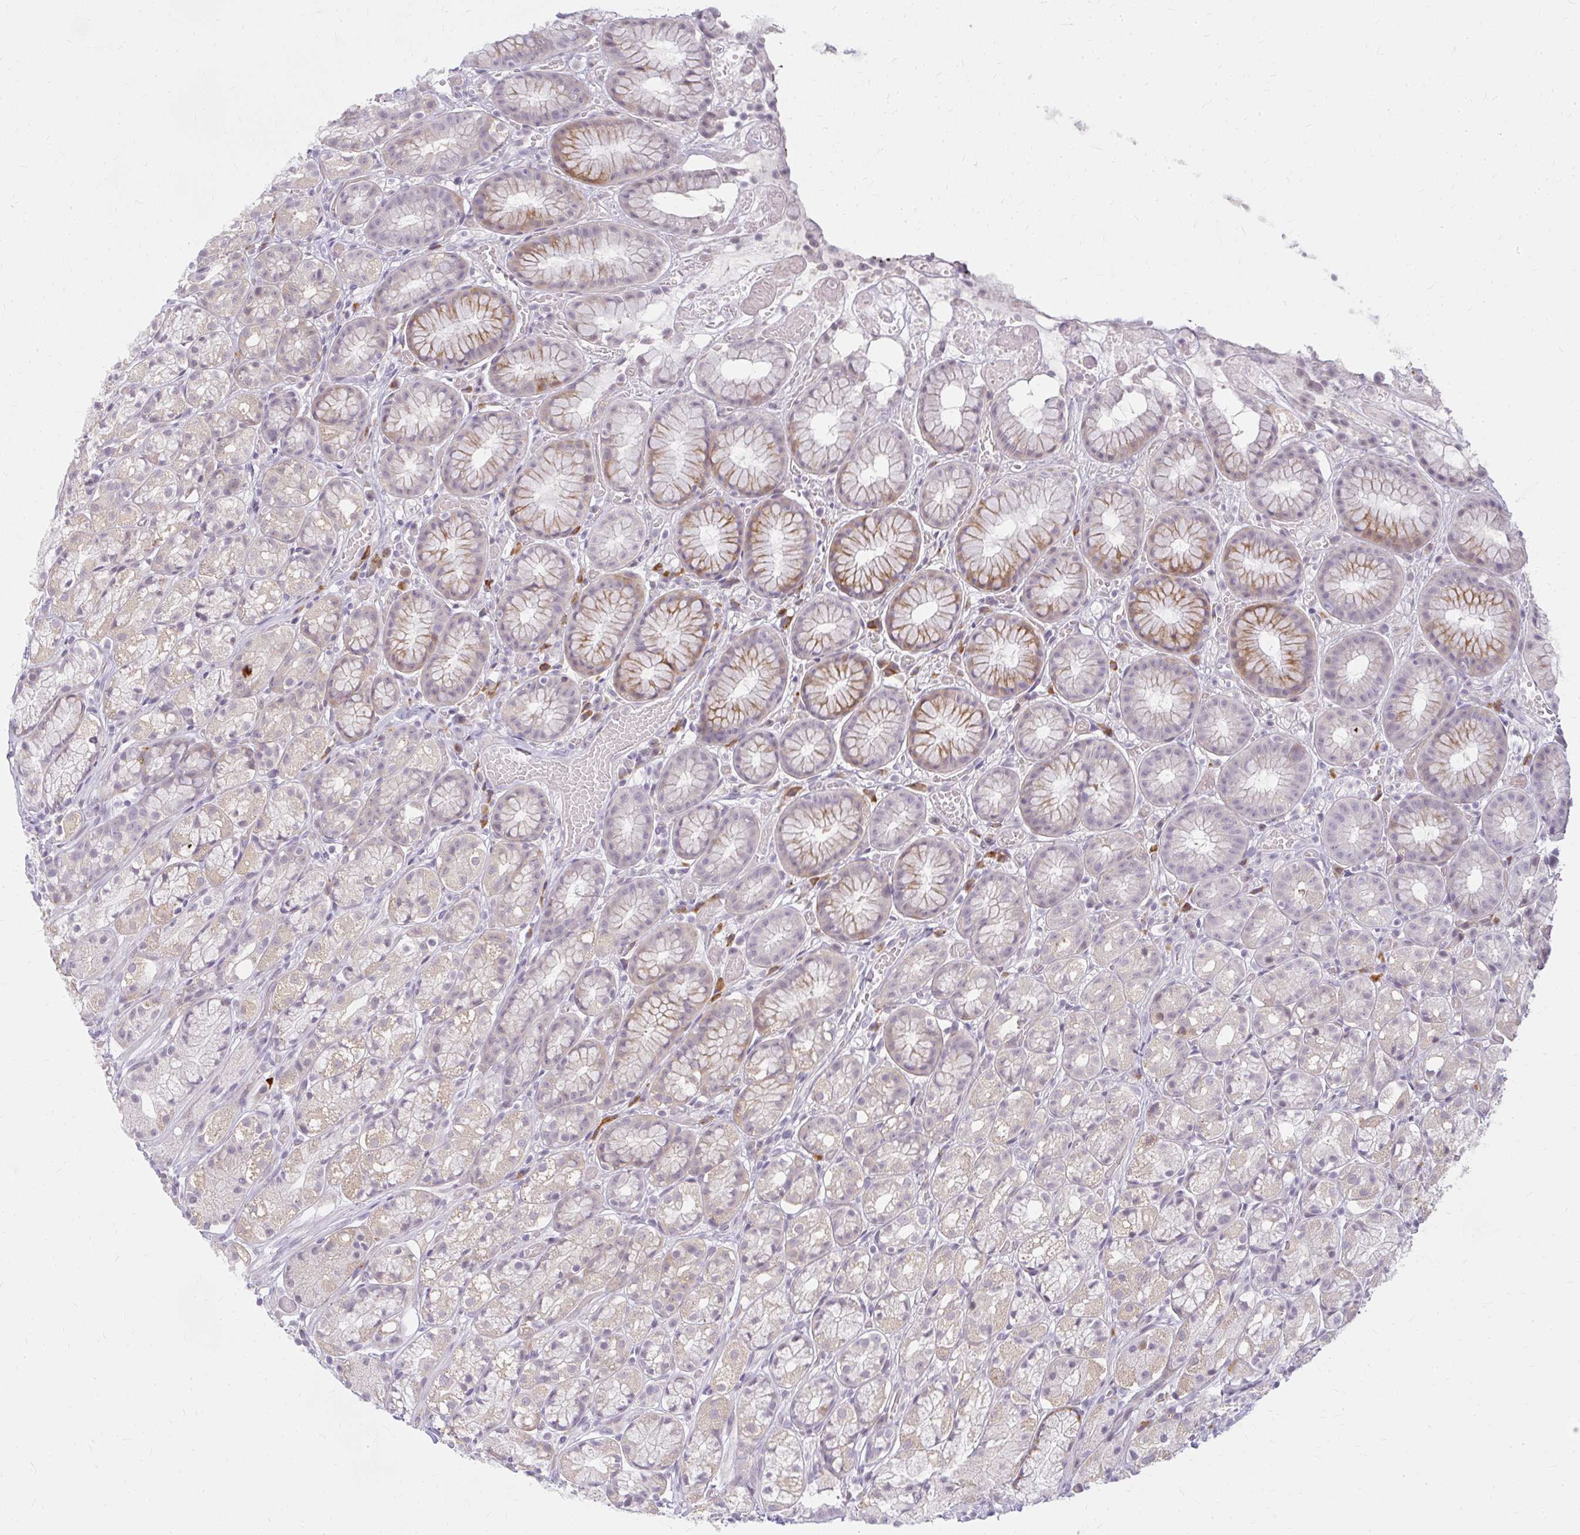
{"staining": {"intensity": "moderate", "quantity": "25%-75%", "location": "cytoplasmic/membranous"}, "tissue": "stomach", "cell_type": "Glandular cells", "image_type": "normal", "snomed": [{"axis": "morphology", "description": "Normal tissue, NOS"}, {"axis": "topography", "description": "Smooth muscle"}, {"axis": "topography", "description": "Stomach"}], "caption": "Glandular cells exhibit moderate cytoplasmic/membranous positivity in about 25%-75% of cells in benign stomach. The staining was performed using DAB (3,3'-diaminobenzidine) to visualize the protein expression in brown, while the nuclei were stained in blue with hematoxylin (Magnification: 20x).", "gene": "ZFYVE26", "patient": {"sex": "male", "age": 70}}